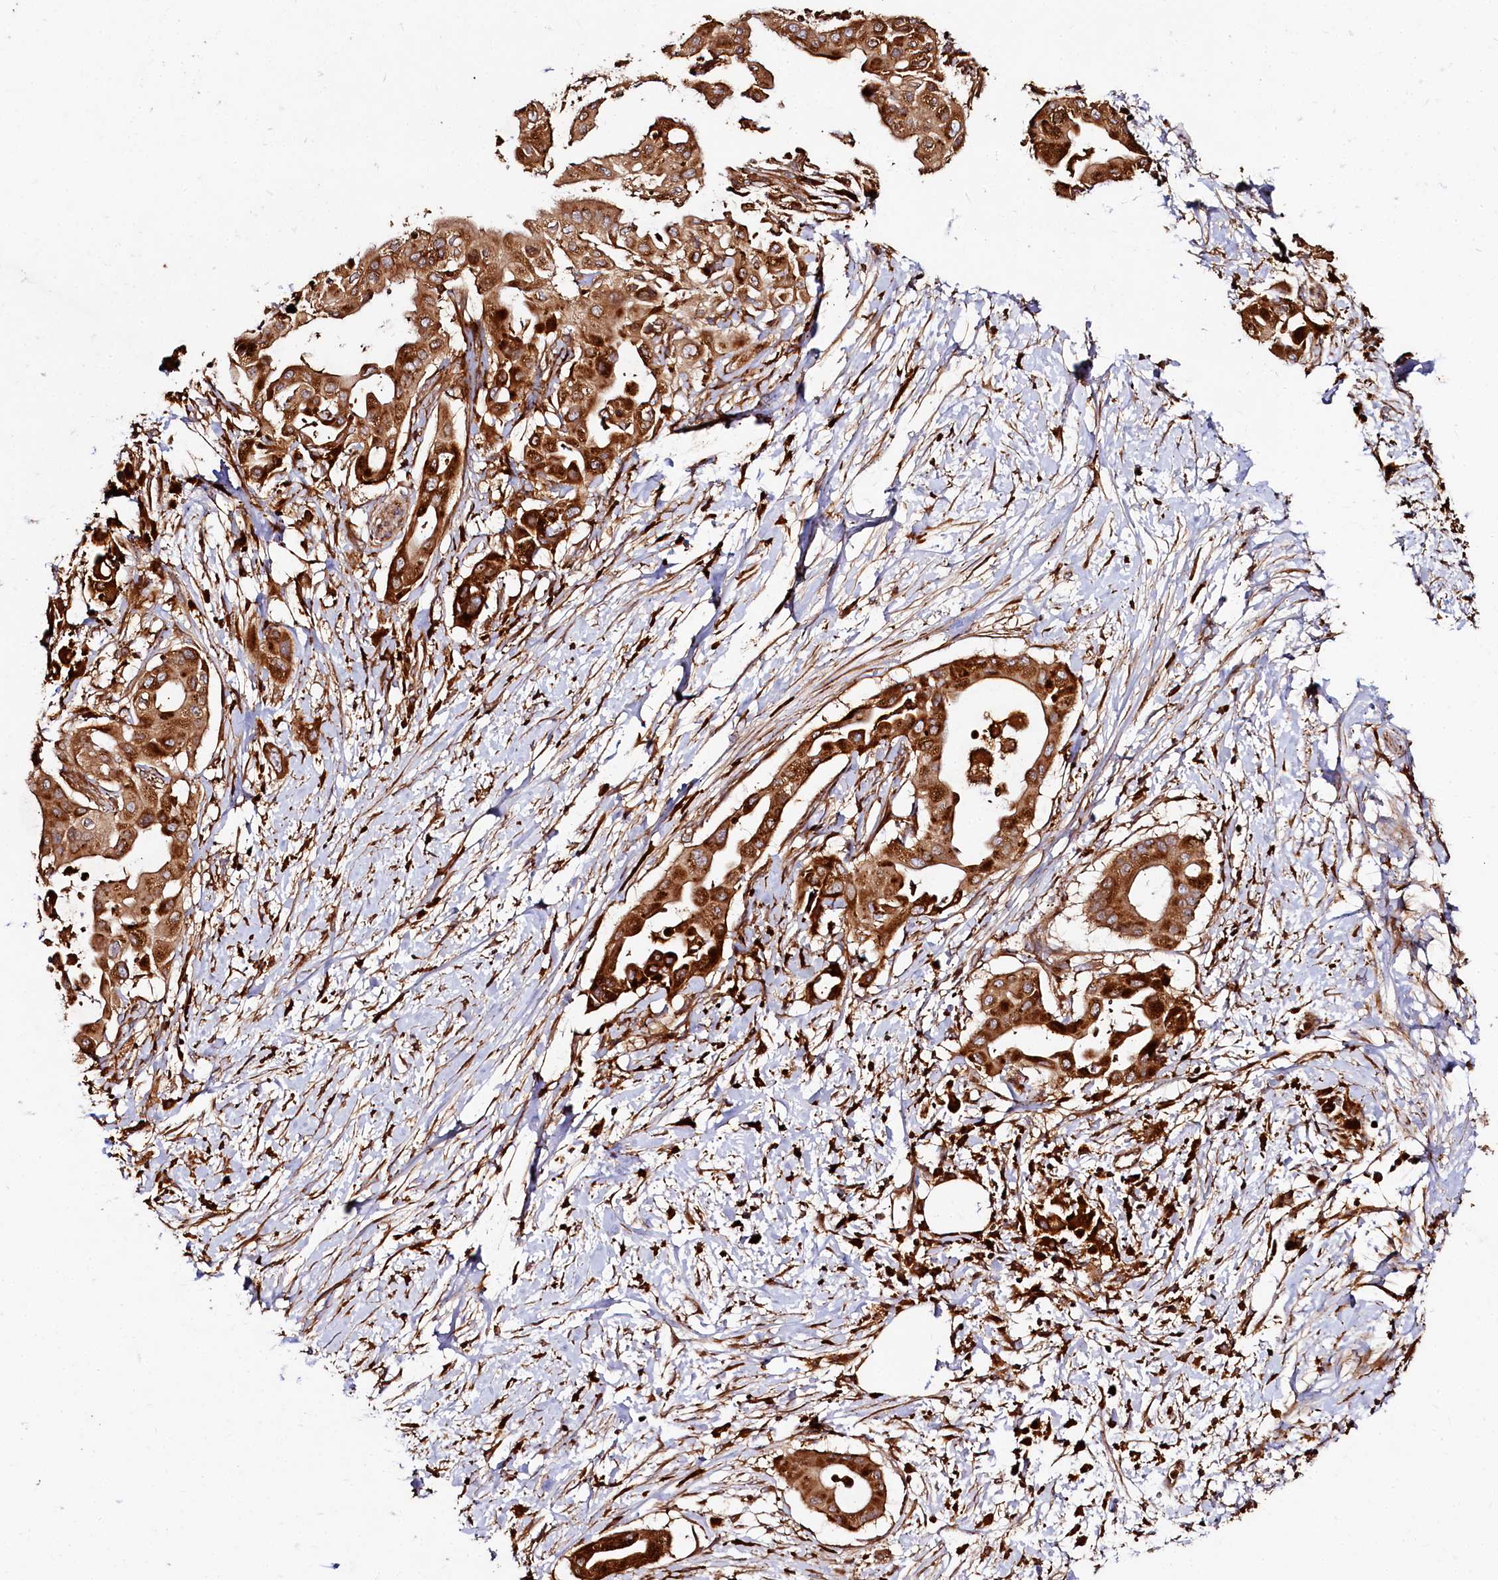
{"staining": {"intensity": "strong", "quantity": ">75%", "location": "cytoplasmic/membranous"}, "tissue": "pancreatic cancer", "cell_type": "Tumor cells", "image_type": "cancer", "snomed": [{"axis": "morphology", "description": "Adenocarcinoma, NOS"}, {"axis": "topography", "description": "Pancreas"}], "caption": "A photomicrograph showing strong cytoplasmic/membranous staining in about >75% of tumor cells in pancreatic adenocarcinoma, as visualized by brown immunohistochemical staining.", "gene": "WDR73", "patient": {"sex": "male", "age": 68}}